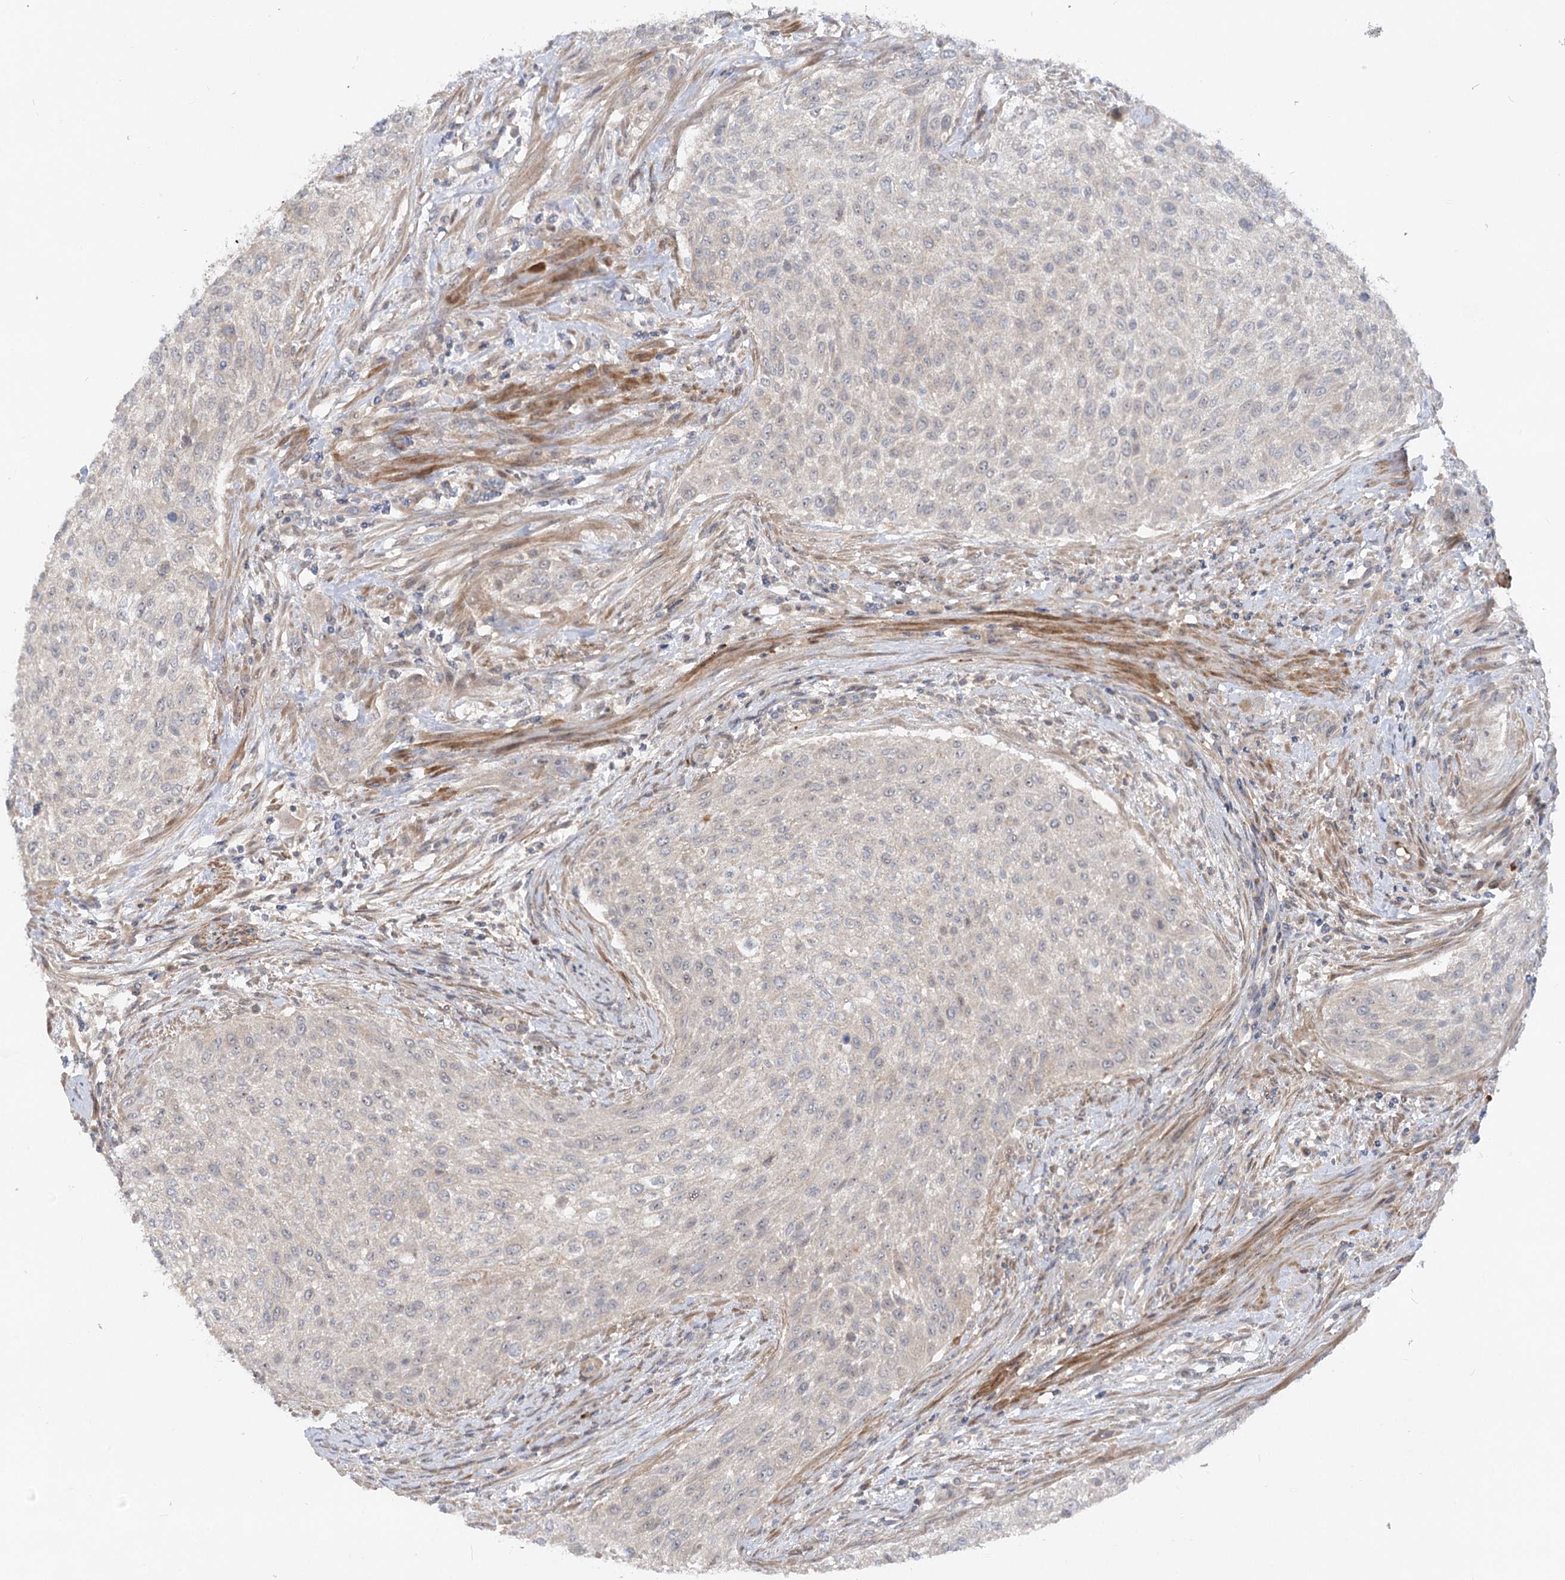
{"staining": {"intensity": "negative", "quantity": "none", "location": "none"}, "tissue": "urothelial cancer", "cell_type": "Tumor cells", "image_type": "cancer", "snomed": [{"axis": "morphology", "description": "Urothelial carcinoma, High grade"}, {"axis": "topography", "description": "Urinary bladder"}], "caption": "IHC of urothelial carcinoma (high-grade) reveals no expression in tumor cells.", "gene": "FGF19", "patient": {"sex": "male", "age": 35}}